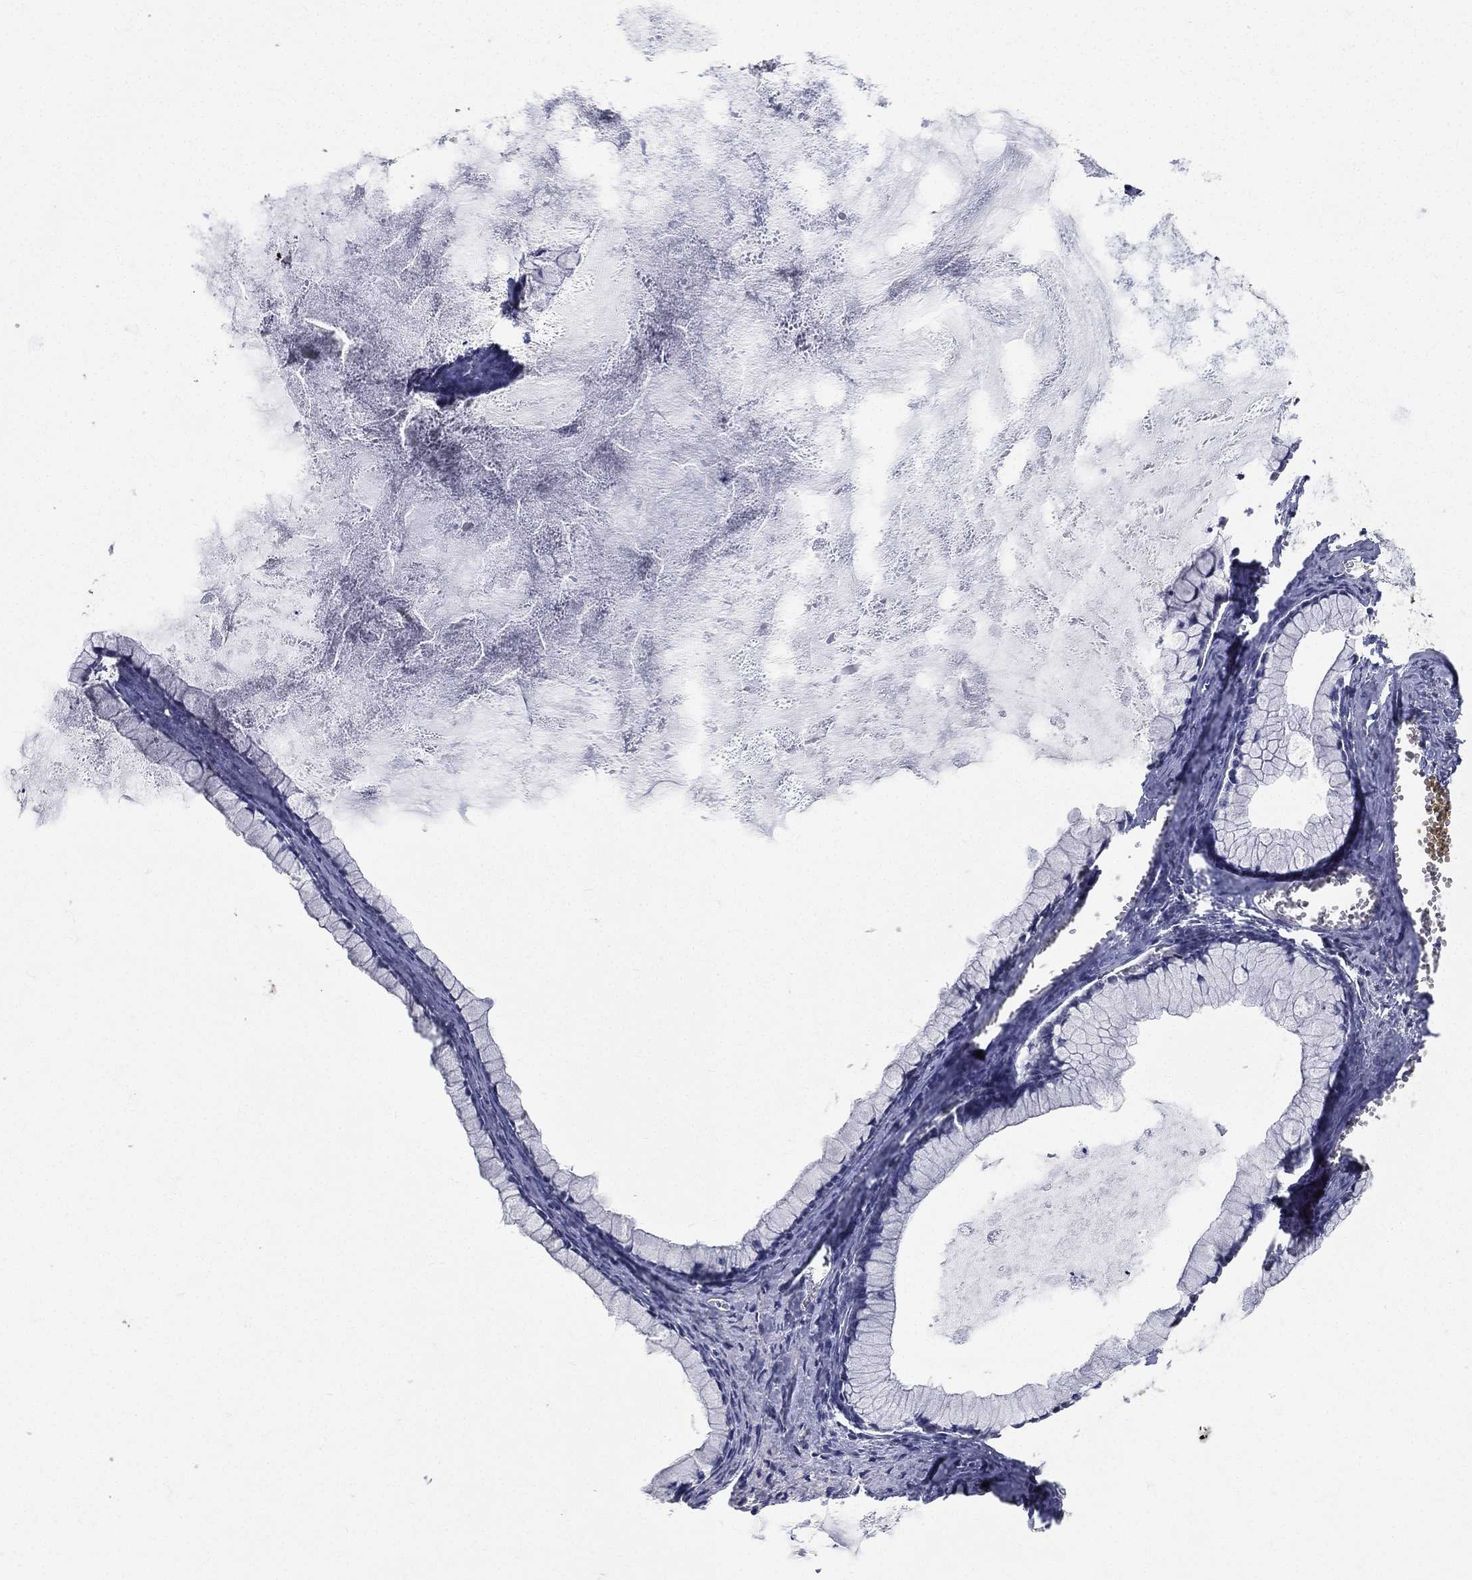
{"staining": {"intensity": "negative", "quantity": "none", "location": "none"}, "tissue": "ovarian cancer", "cell_type": "Tumor cells", "image_type": "cancer", "snomed": [{"axis": "morphology", "description": "Cystadenocarcinoma, mucinous, NOS"}, {"axis": "topography", "description": "Ovary"}], "caption": "This is an immunohistochemistry histopathology image of human ovarian cancer. There is no staining in tumor cells.", "gene": "SNAP25", "patient": {"sex": "female", "age": 41}}